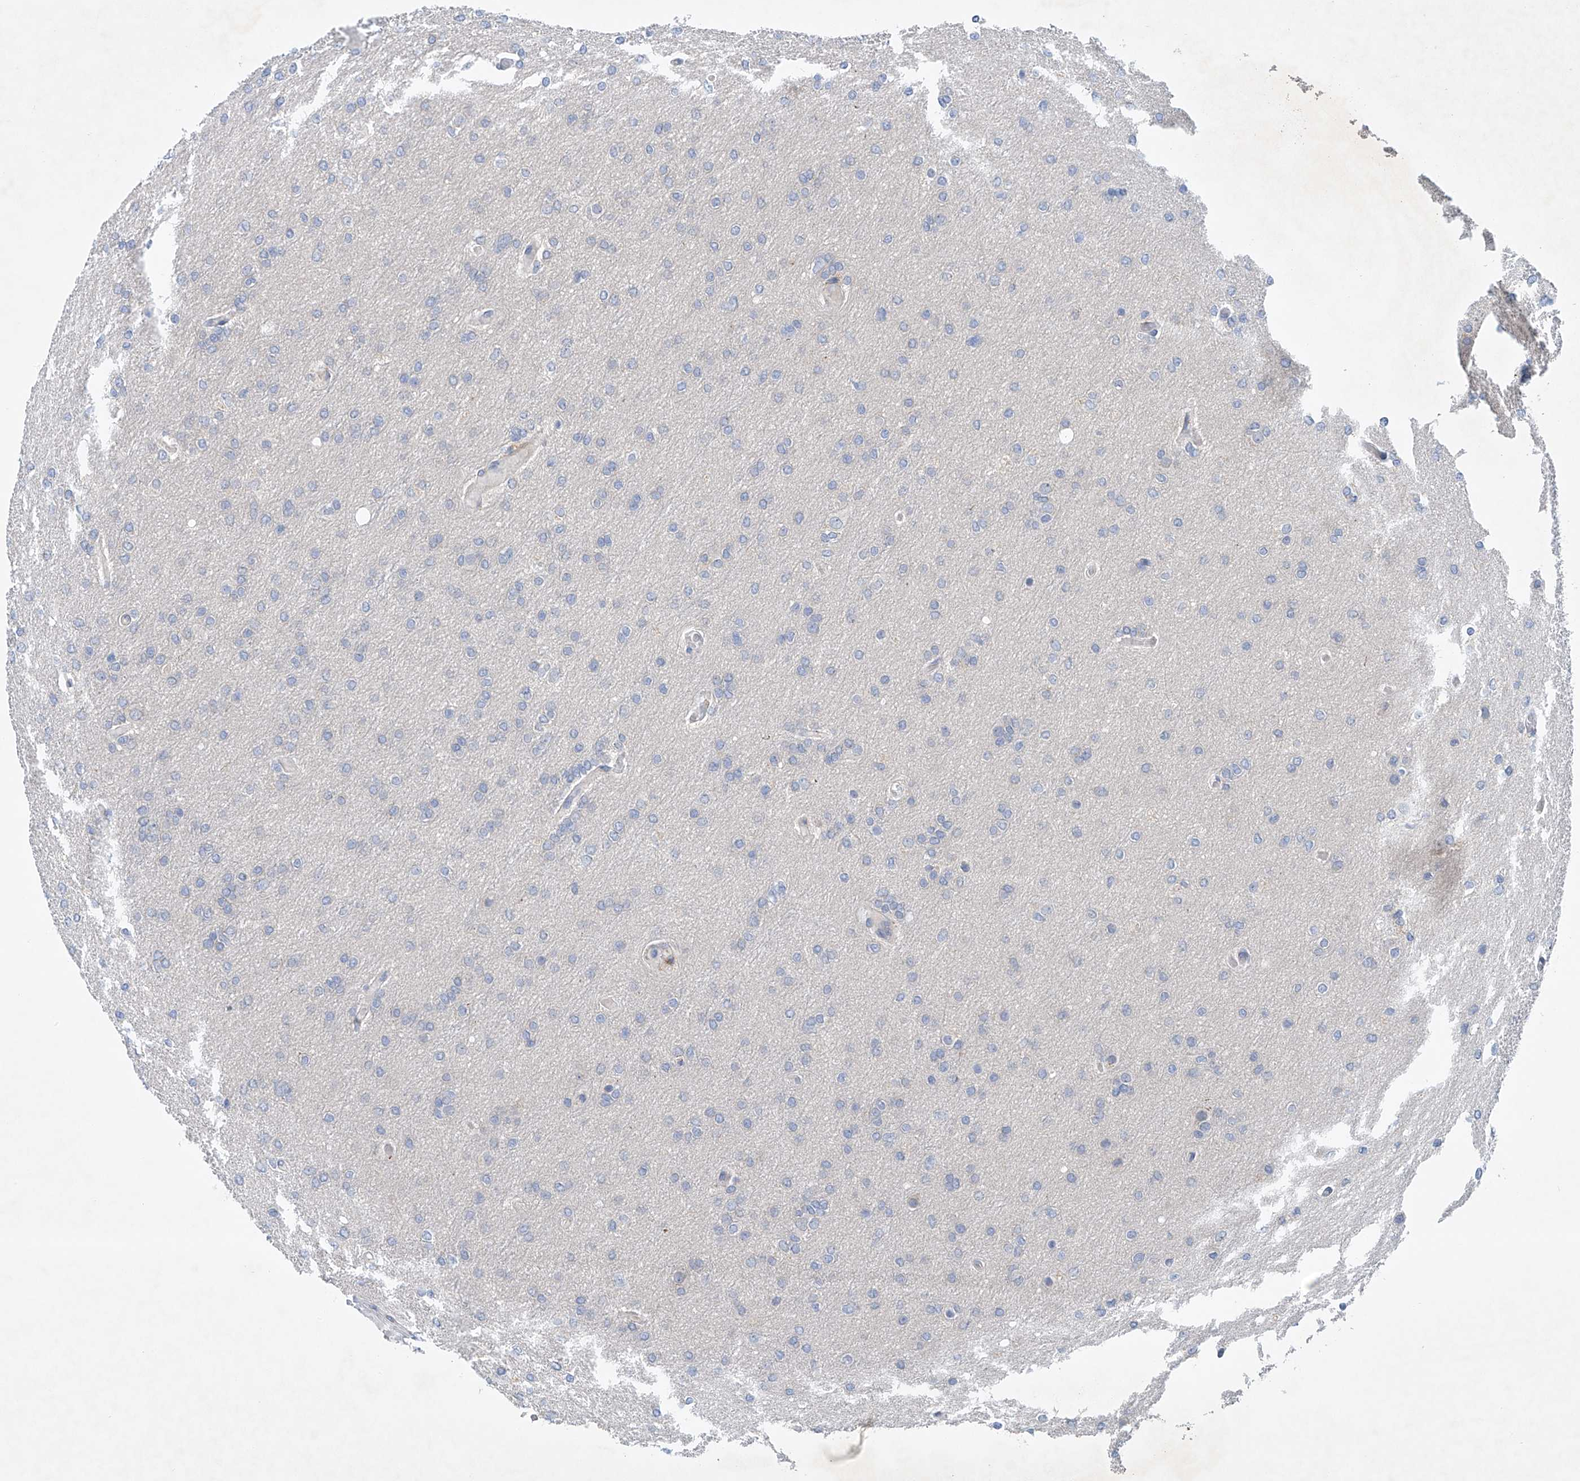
{"staining": {"intensity": "negative", "quantity": "none", "location": "none"}, "tissue": "glioma", "cell_type": "Tumor cells", "image_type": "cancer", "snomed": [{"axis": "morphology", "description": "Glioma, malignant, High grade"}, {"axis": "topography", "description": "Cerebral cortex"}], "caption": "There is no significant expression in tumor cells of malignant glioma (high-grade).", "gene": "CEP85L", "patient": {"sex": "female", "age": 36}}